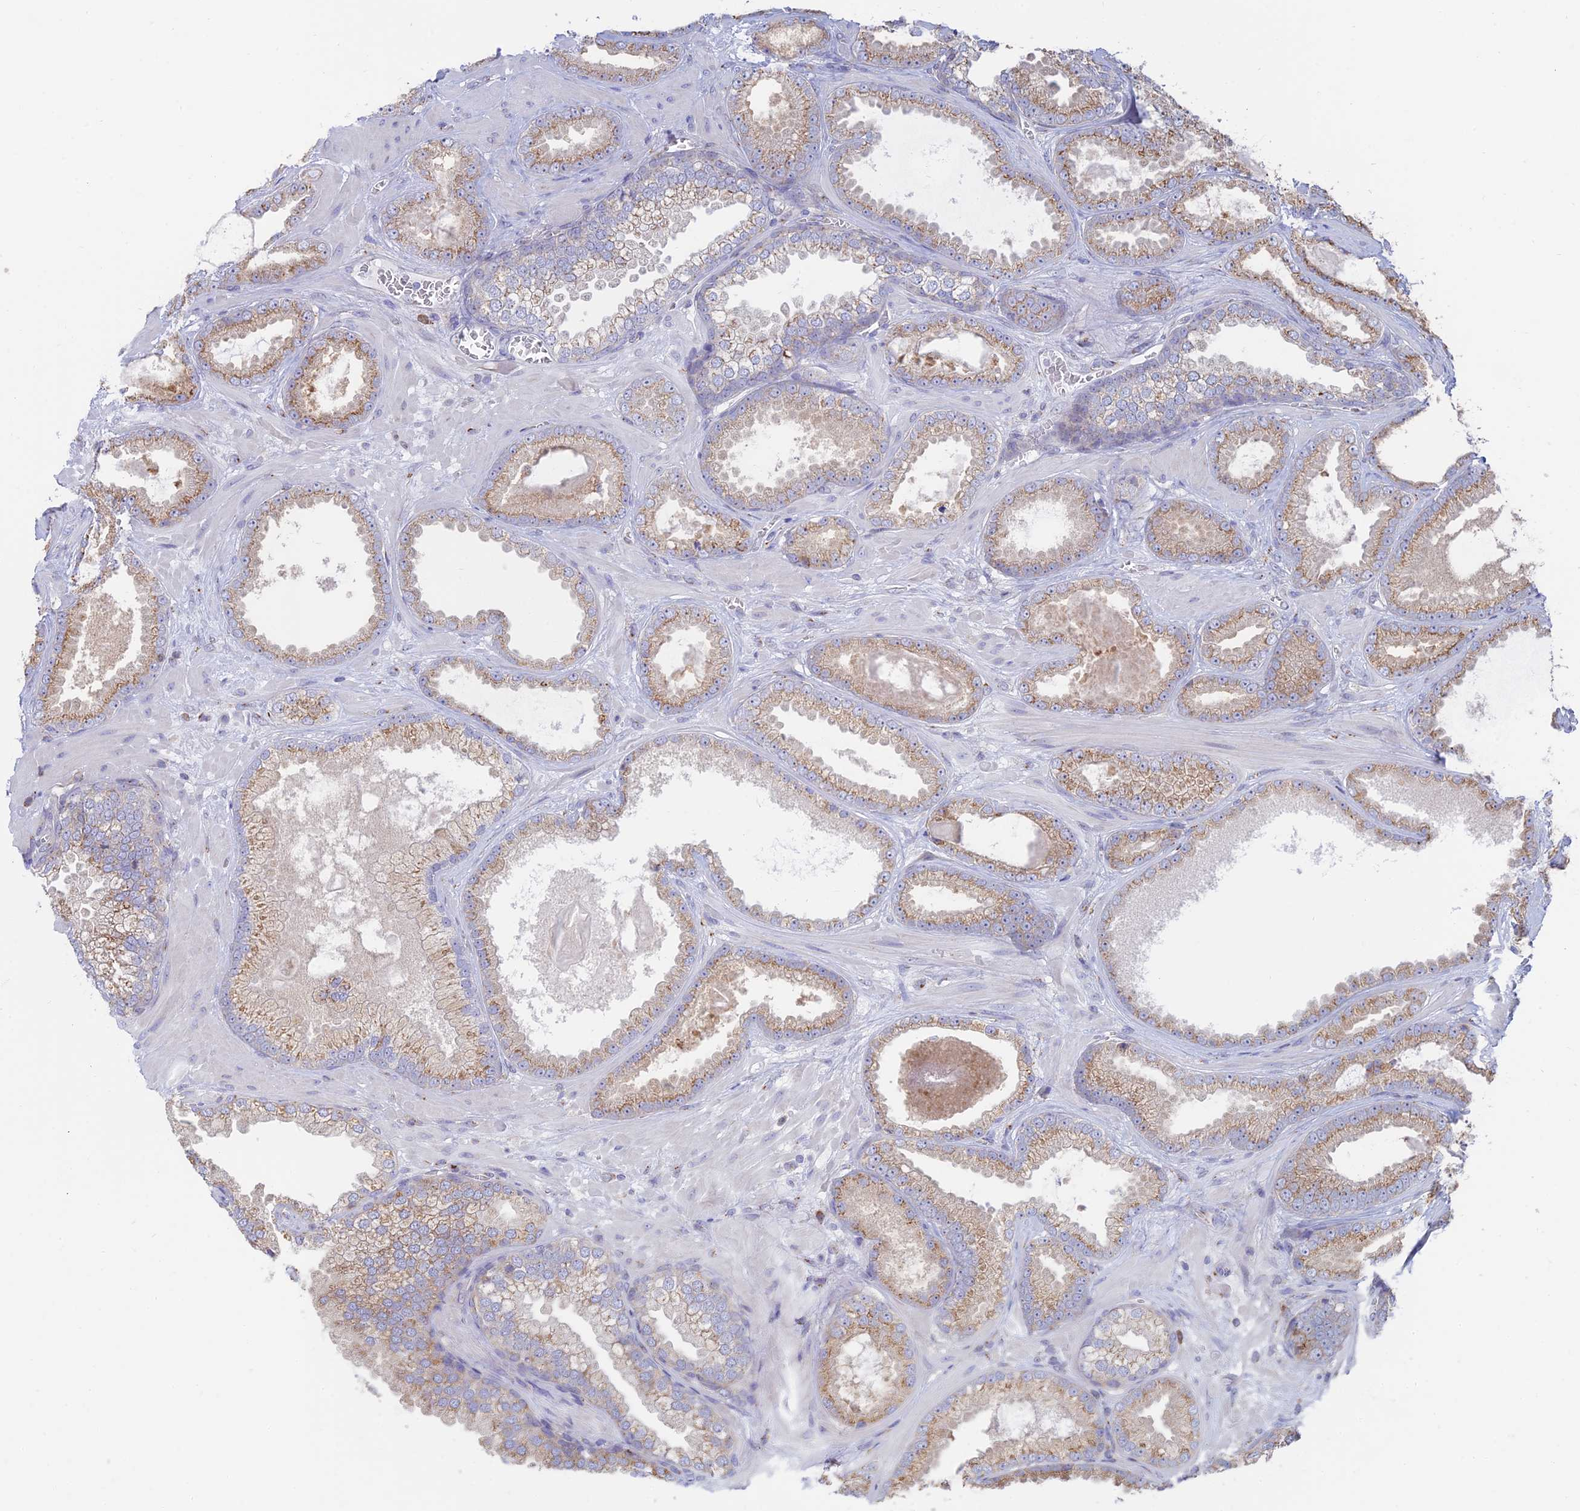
{"staining": {"intensity": "moderate", "quantity": ">75%", "location": "cytoplasmic/membranous"}, "tissue": "prostate cancer", "cell_type": "Tumor cells", "image_type": "cancer", "snomed": [{"axis": "morphology", "description": "Adenocarcinoma, Low grade"}, {"axis": "topography", "description": "Prostate"}], "caption": "Tumor cells exhibit moderate cytoplasmic/membranous positivity in approximately >75% of cells in prostate low-grade adenocarcinoma.", "gene": "HS2ST1", "patient": {"sex": "male", "age": 57}}